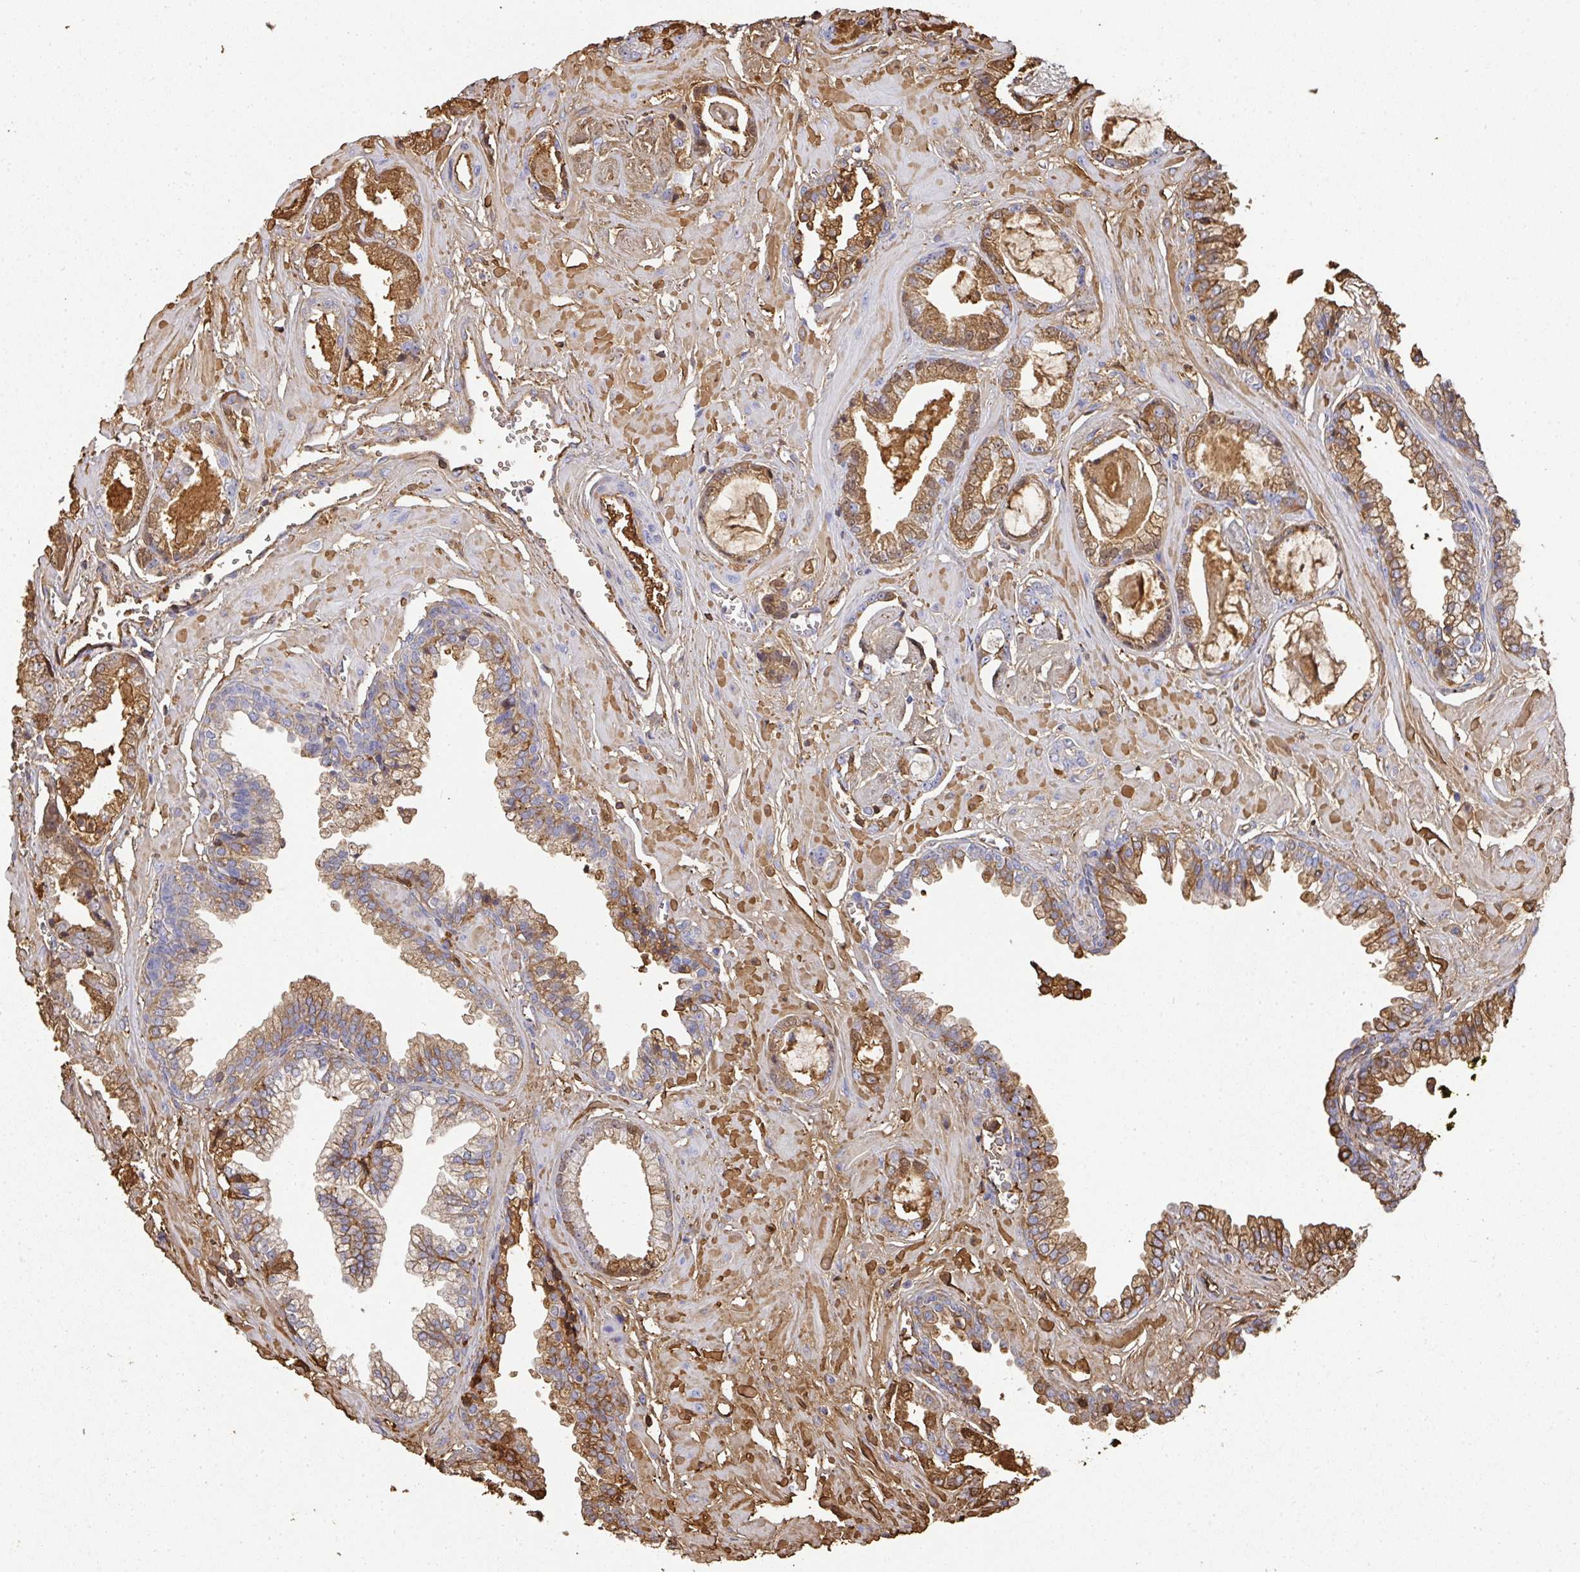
{"staining": {"intensity": "moderate", "quantity": "25%-75%", "location": "cytoplasmic/membranous,nuclear"}, "tissue": "prostate cancer", "cell_type": "Tumor cells", "image_type": "cancer", "snomed": [{"axis": "morphology", "description": "Adenocarcinoma, Low grade"}, {"axis": "topography", "description": "Prostate"}], "caption": "Protein analysis of prostate low-grade adenocarcinoma tissue shows moderate cytoplasmic/membranous and nuclear positivity in approximately 25%-75% of tumor cells.", "gene": "ALB", "patient": {"sex": "male", "age": 60}}